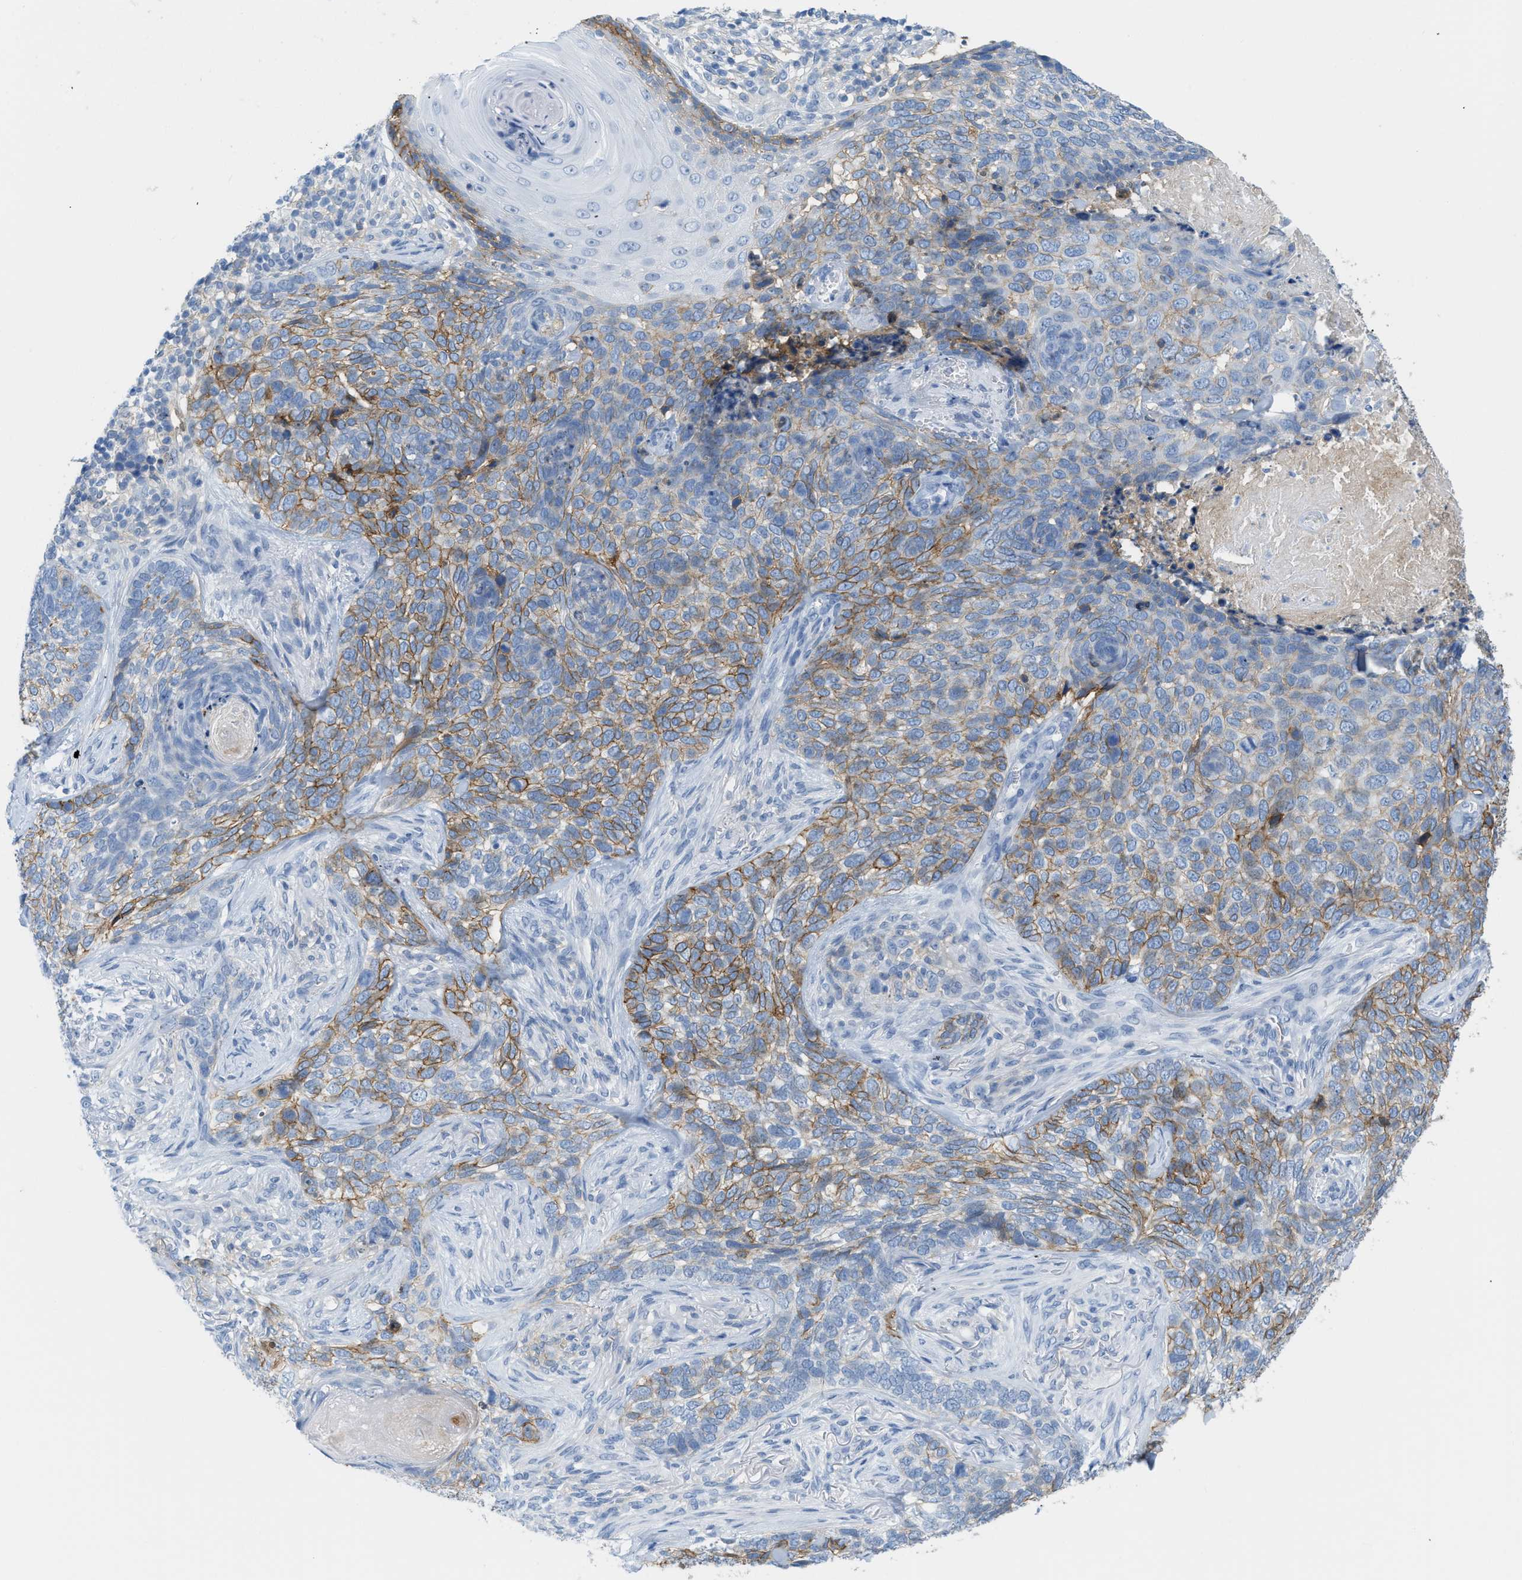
{"staining": {"intensity": "moderate", "quantity": "25%-75%", "location": "cytoplasmic/membranous"}, "tissue": "skin cancer", "cell_type": "Tumor cells", "image_type": "cancer", "snomed": [{"axis": "morphology", "description": "Basal cell carcinoma"}, {"axis": "topography", "description": "Skin"}], "caption": "This is a micrograph of IHC staining of skin cancer, which shows moderate positivity in the cytoplasmic/membranous of tumor cells.", "gene": "SLC3A2", "patient": {"sex": "female", "age": 64}}